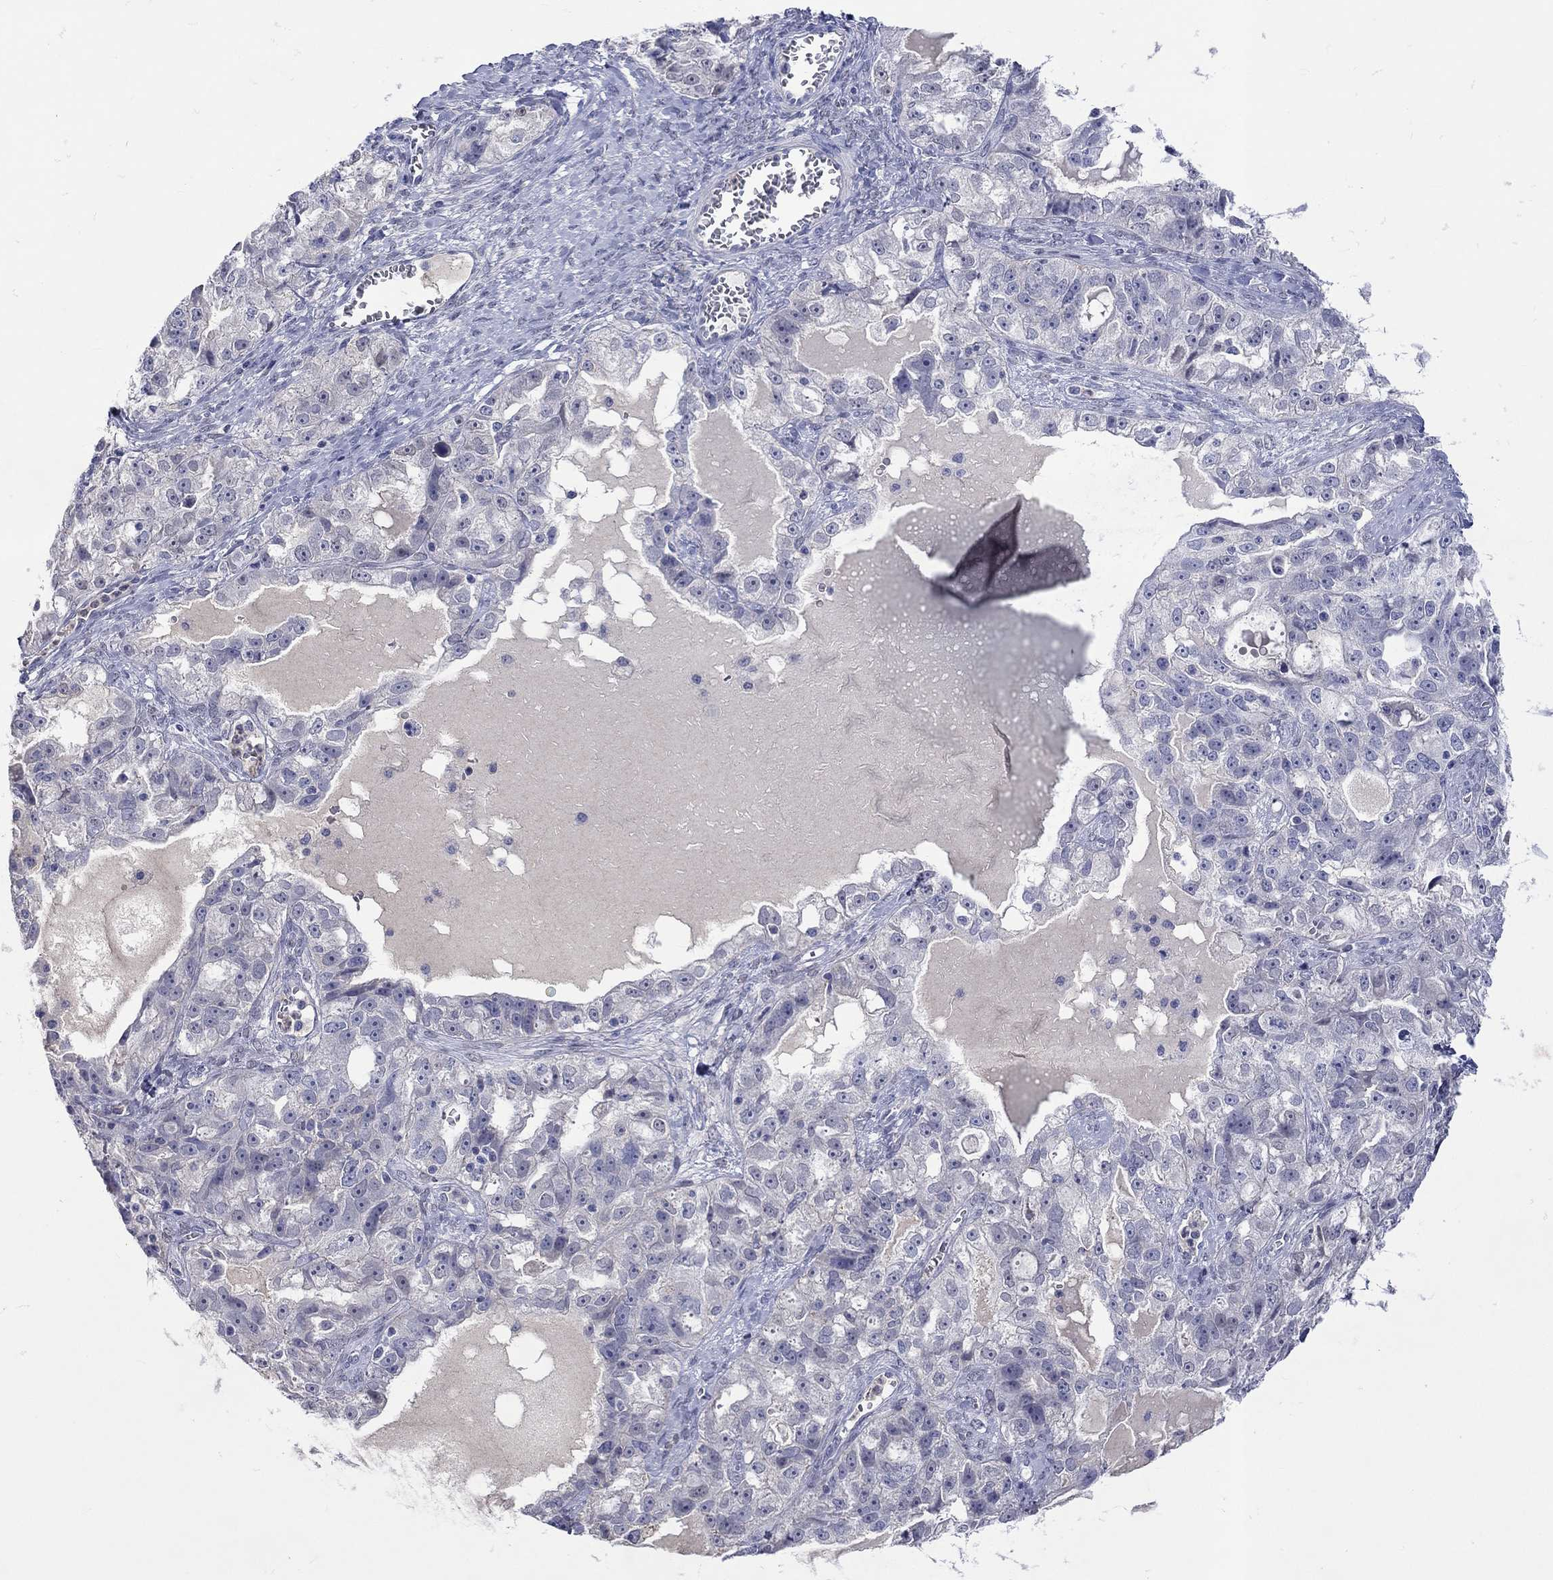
{"staining": {"intensity": "negative", "quantity": "none", "location": "none"}, "tissue": "ovarian cancer", "cell_type": "Tumor cells", "image_type": "cancer", "snomed": [{"axis": "morphology", "description": "Cystadenocarcinoma, serous, NOS"}, {"axis": "topography", "description": "Ovary"}], "caption": "Ovarian serous cystadenocarcinoma stained for a protein using immunohistochemistry exhibits no positivity tumor cells.", "gene": "LRFN4", "patient": {"sex": "female", "age": 51}}